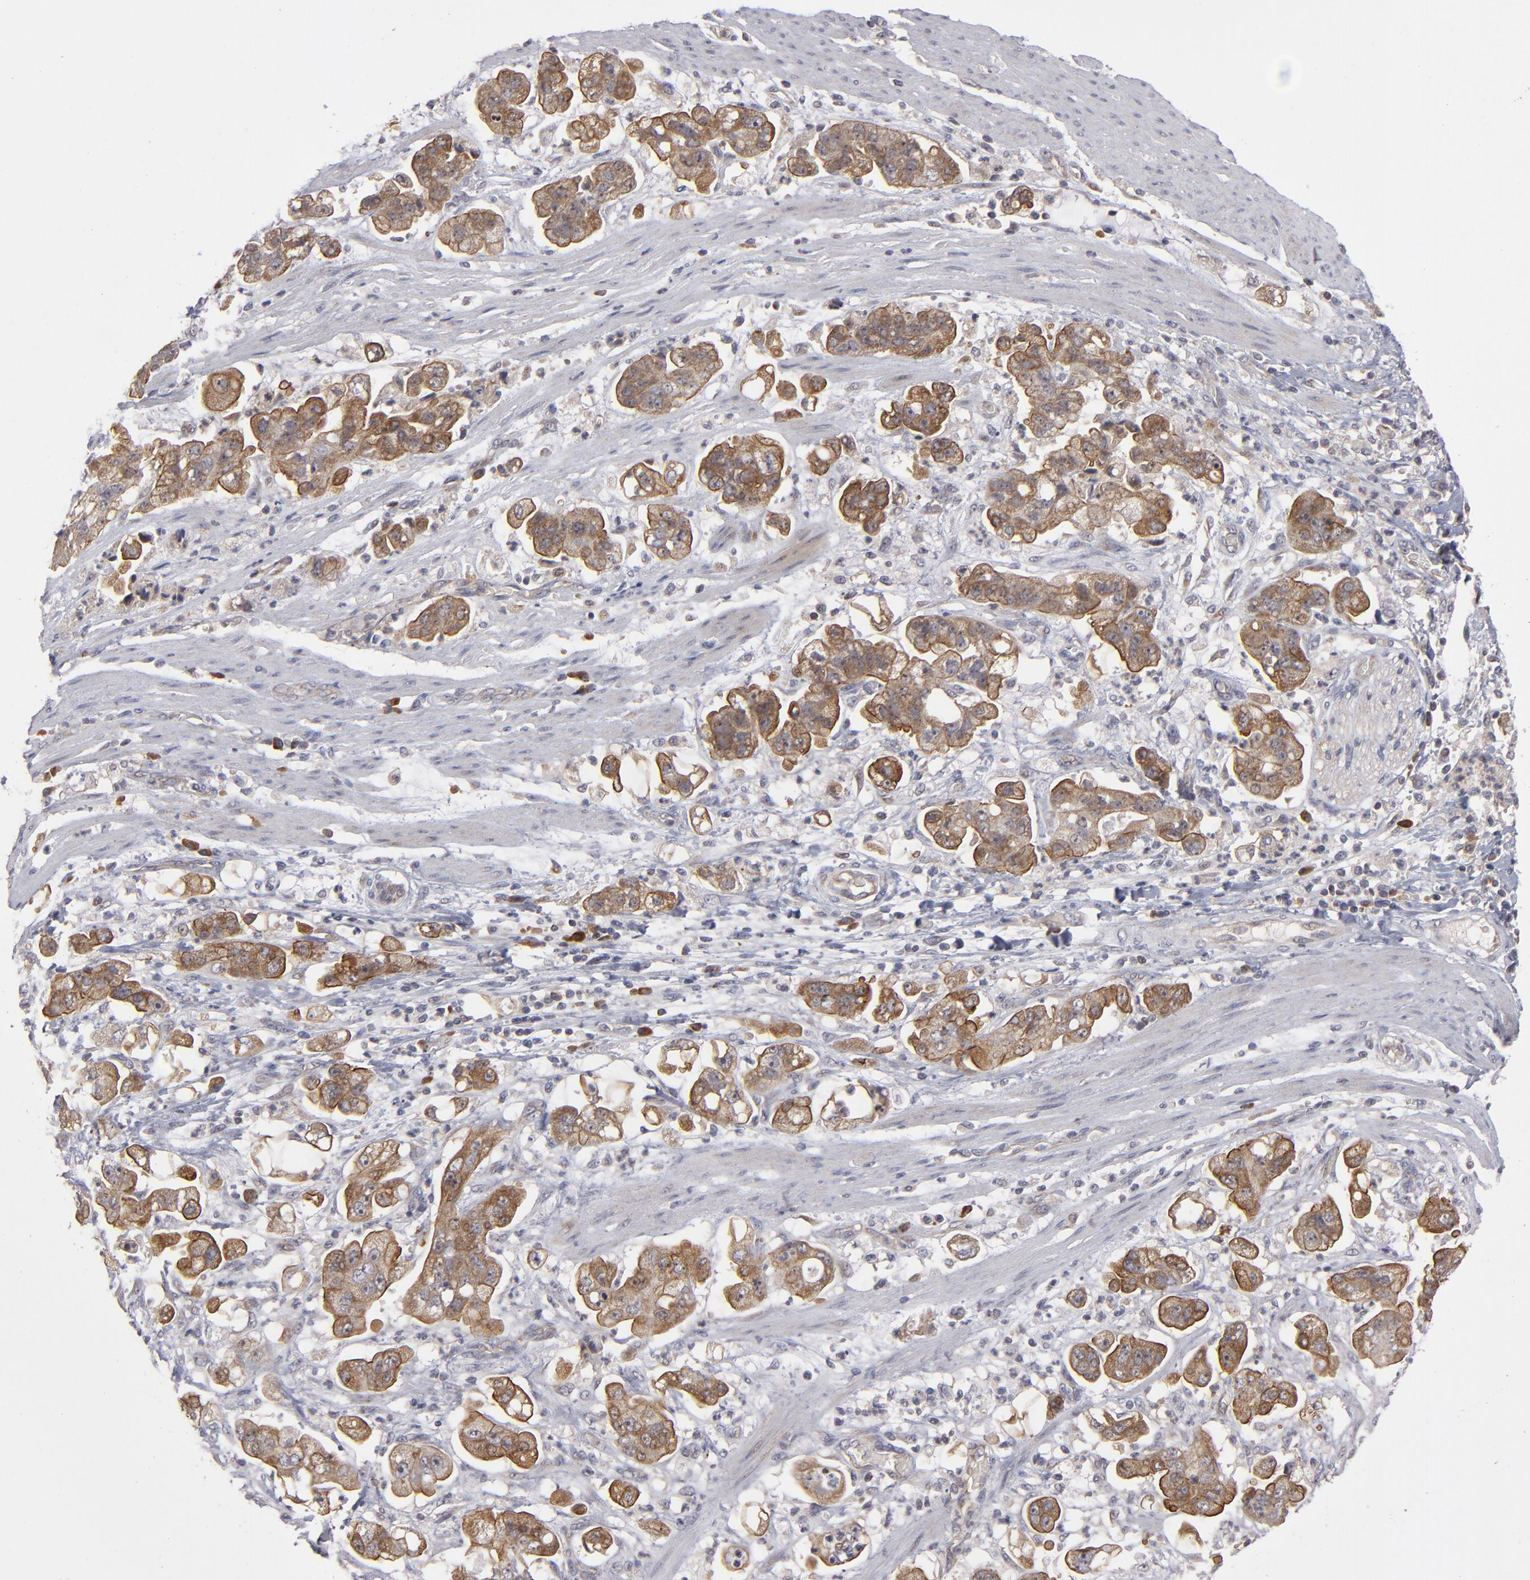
{"staining": {"intensity": "moderate", "quantity": ">75%", "location": "cytoplasmic/membranous"}, "tissue": "stomach cancer", "cell_type": "Tumor cells", "image_type": "cancer", "snomed": [{"axis": "morphology", "description": "Adenocarcinoma, NOS"}, {"axis": "topography", "description": "Stomach"}], "caption": "IHC image of stomach adenocarcinoma stained for a protein (brown), which shows medium levels of moderate cytoplasmic/membranous staining in about >75% of tumor cells.", "gene": "GLCCI1", "patient": {"sex": "male", "age": 62}}